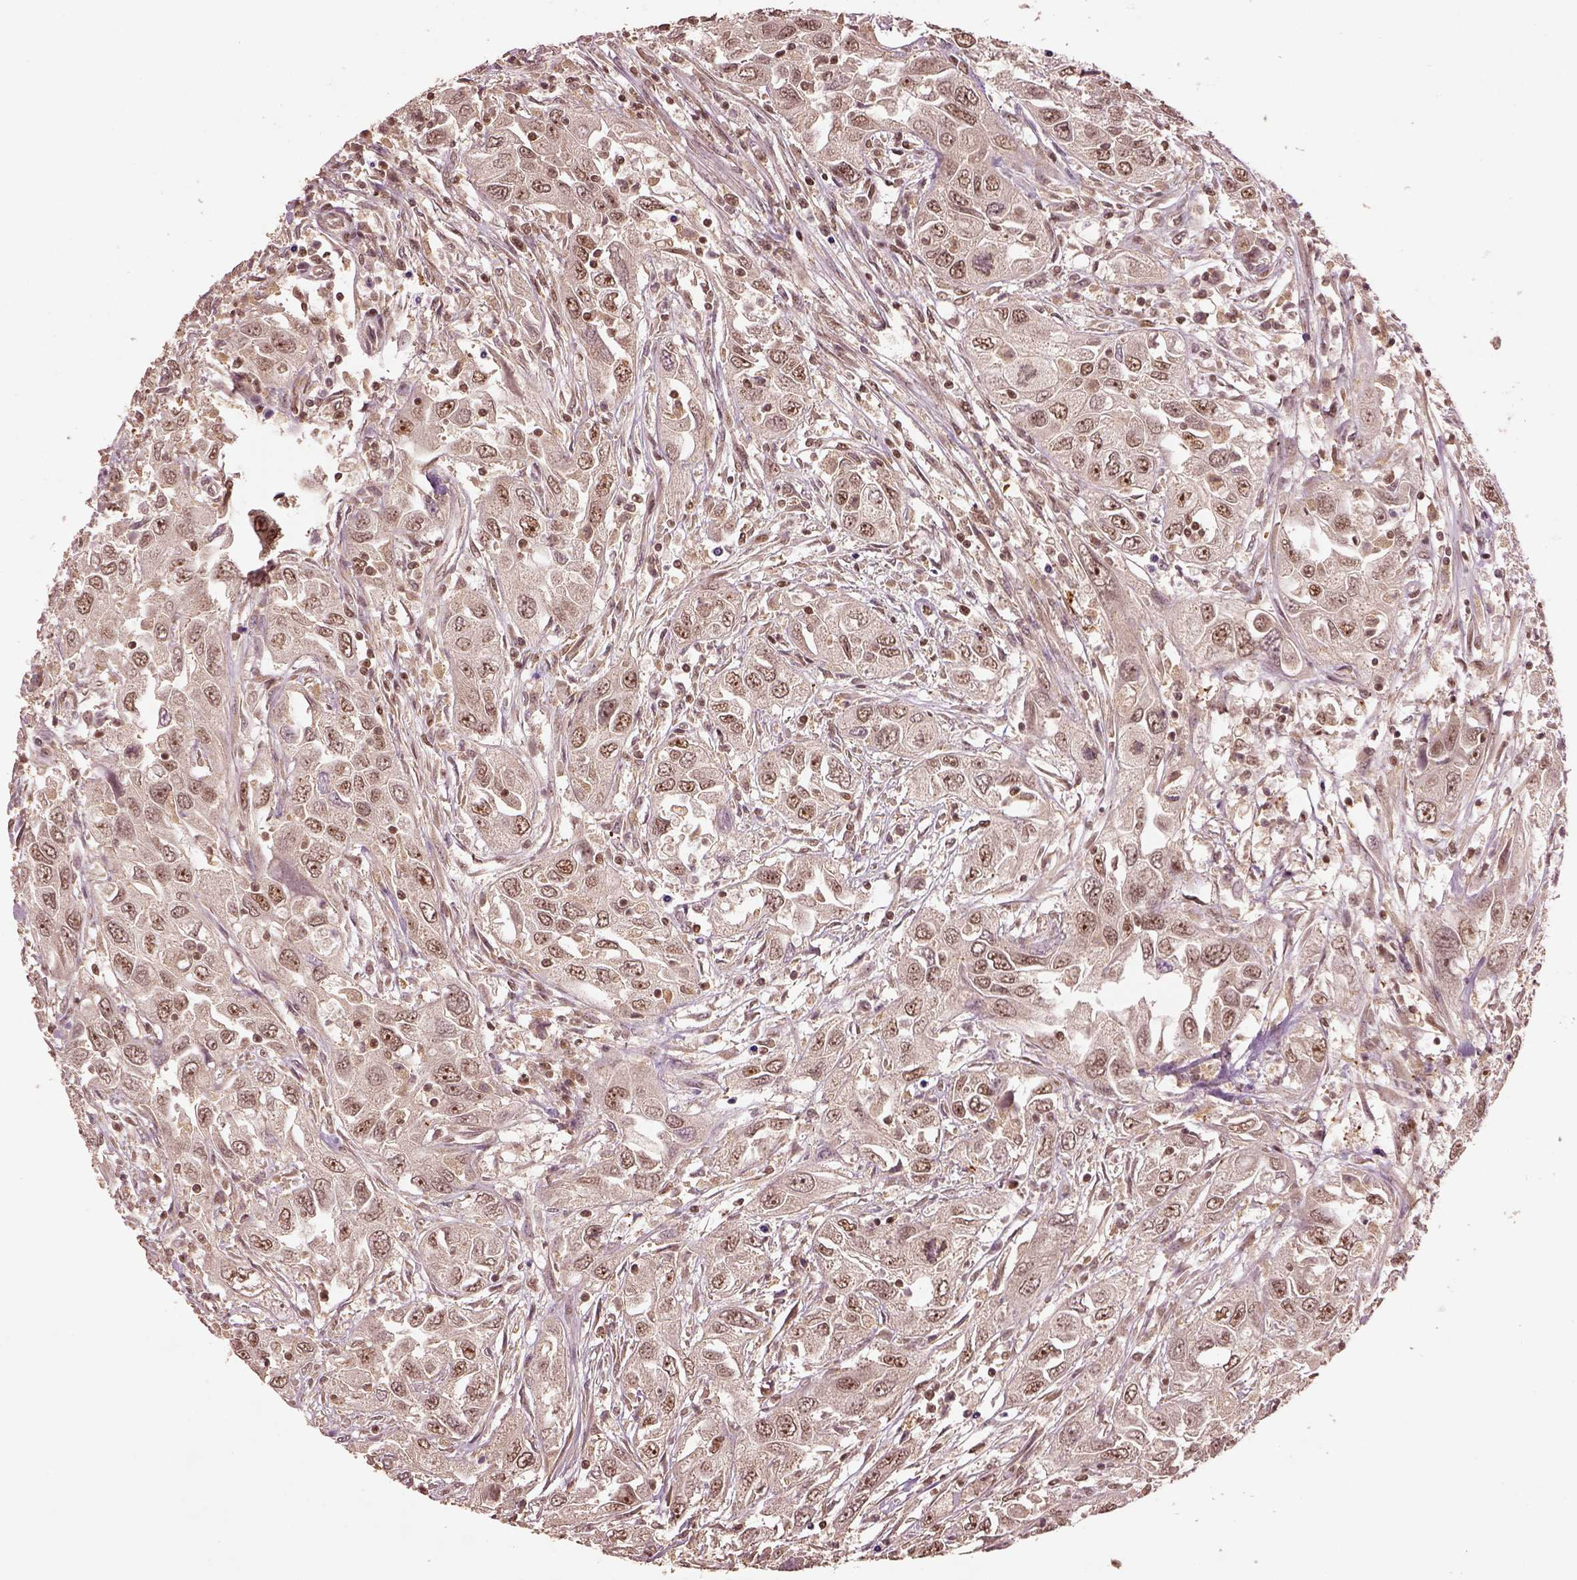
{"staining": {"intensity": "weak", "quantity": ">75%", "location": "nuclear"}, "tissue": "urothelial cancer", "cell_type": "Tumor cells", "image_type": "cancer", "snomed": [{"axis": "morphology", "description": "Urothelial carcinoma, High grade"}, {"axis": "topography", "description": "Urinary bladder"}], "caption": "Urothelial cancer stained for a protein reveals weak nuclear positivity in tumor cells.", "gene": "BRD9", "patient": {"sex": "male", "age": 76}}